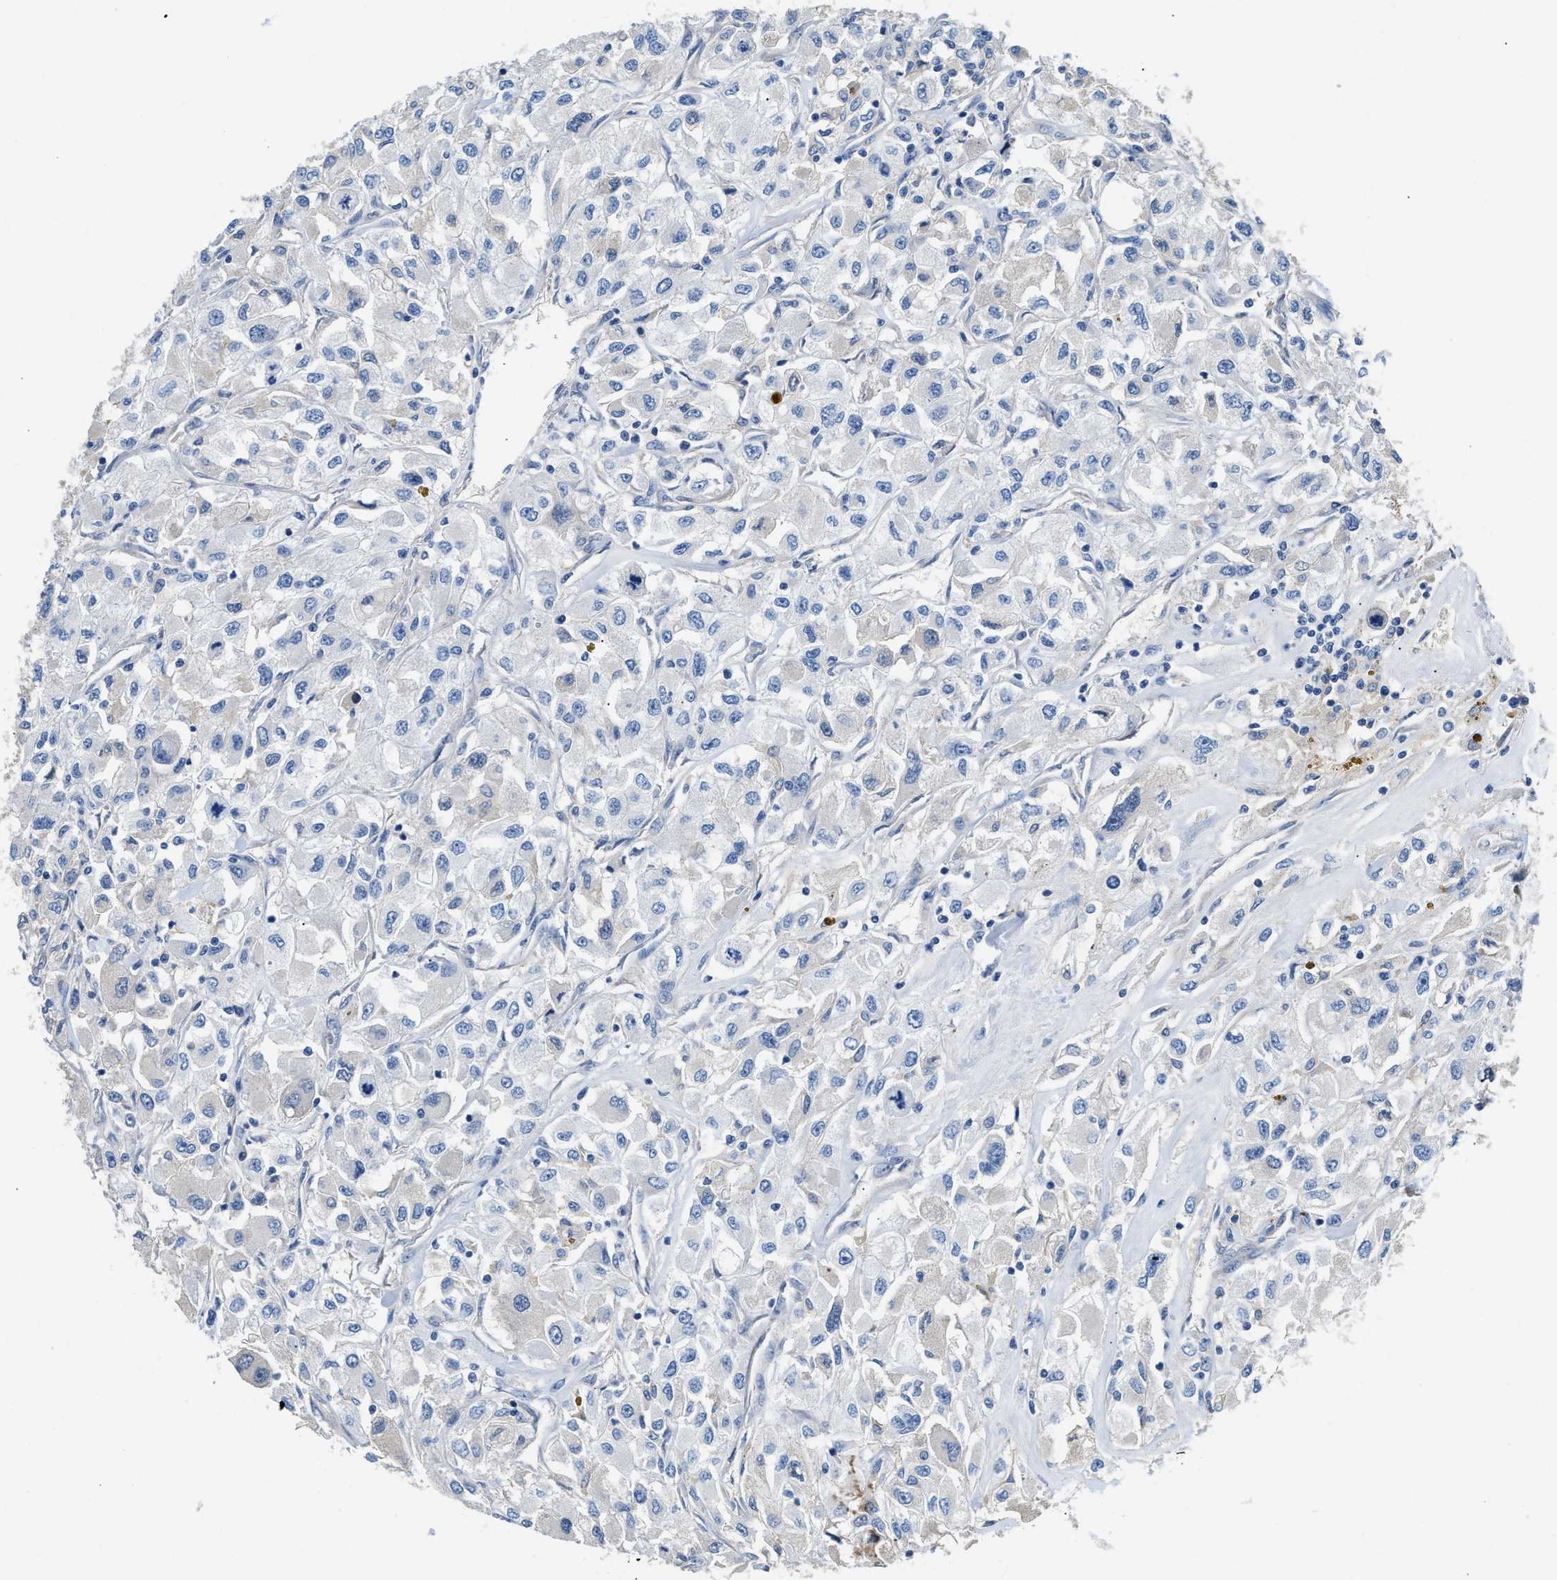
{"staining": {"intensity": "negative", "quantity": "none", "location": "none"}, "tissue": "renal cancer", "cell_type": "Tumor cells", "image_type": "cancer", "snomed": [{"axis": "morphology", "description": "Adenocarcinoma, NOS"}, {"axis": "topography", "description": "Kidney"}], "caption": "The photomicrograph demonstrates no staining of tumor cells in renal cancer (adenocarcinoma). Brightfield microscopy of IHC stained with DAB (brown) and hematoxylin (blue), captured at high magnification.", "gene": "IL17RC", "patient": {"sex": "female", "age": 52}}